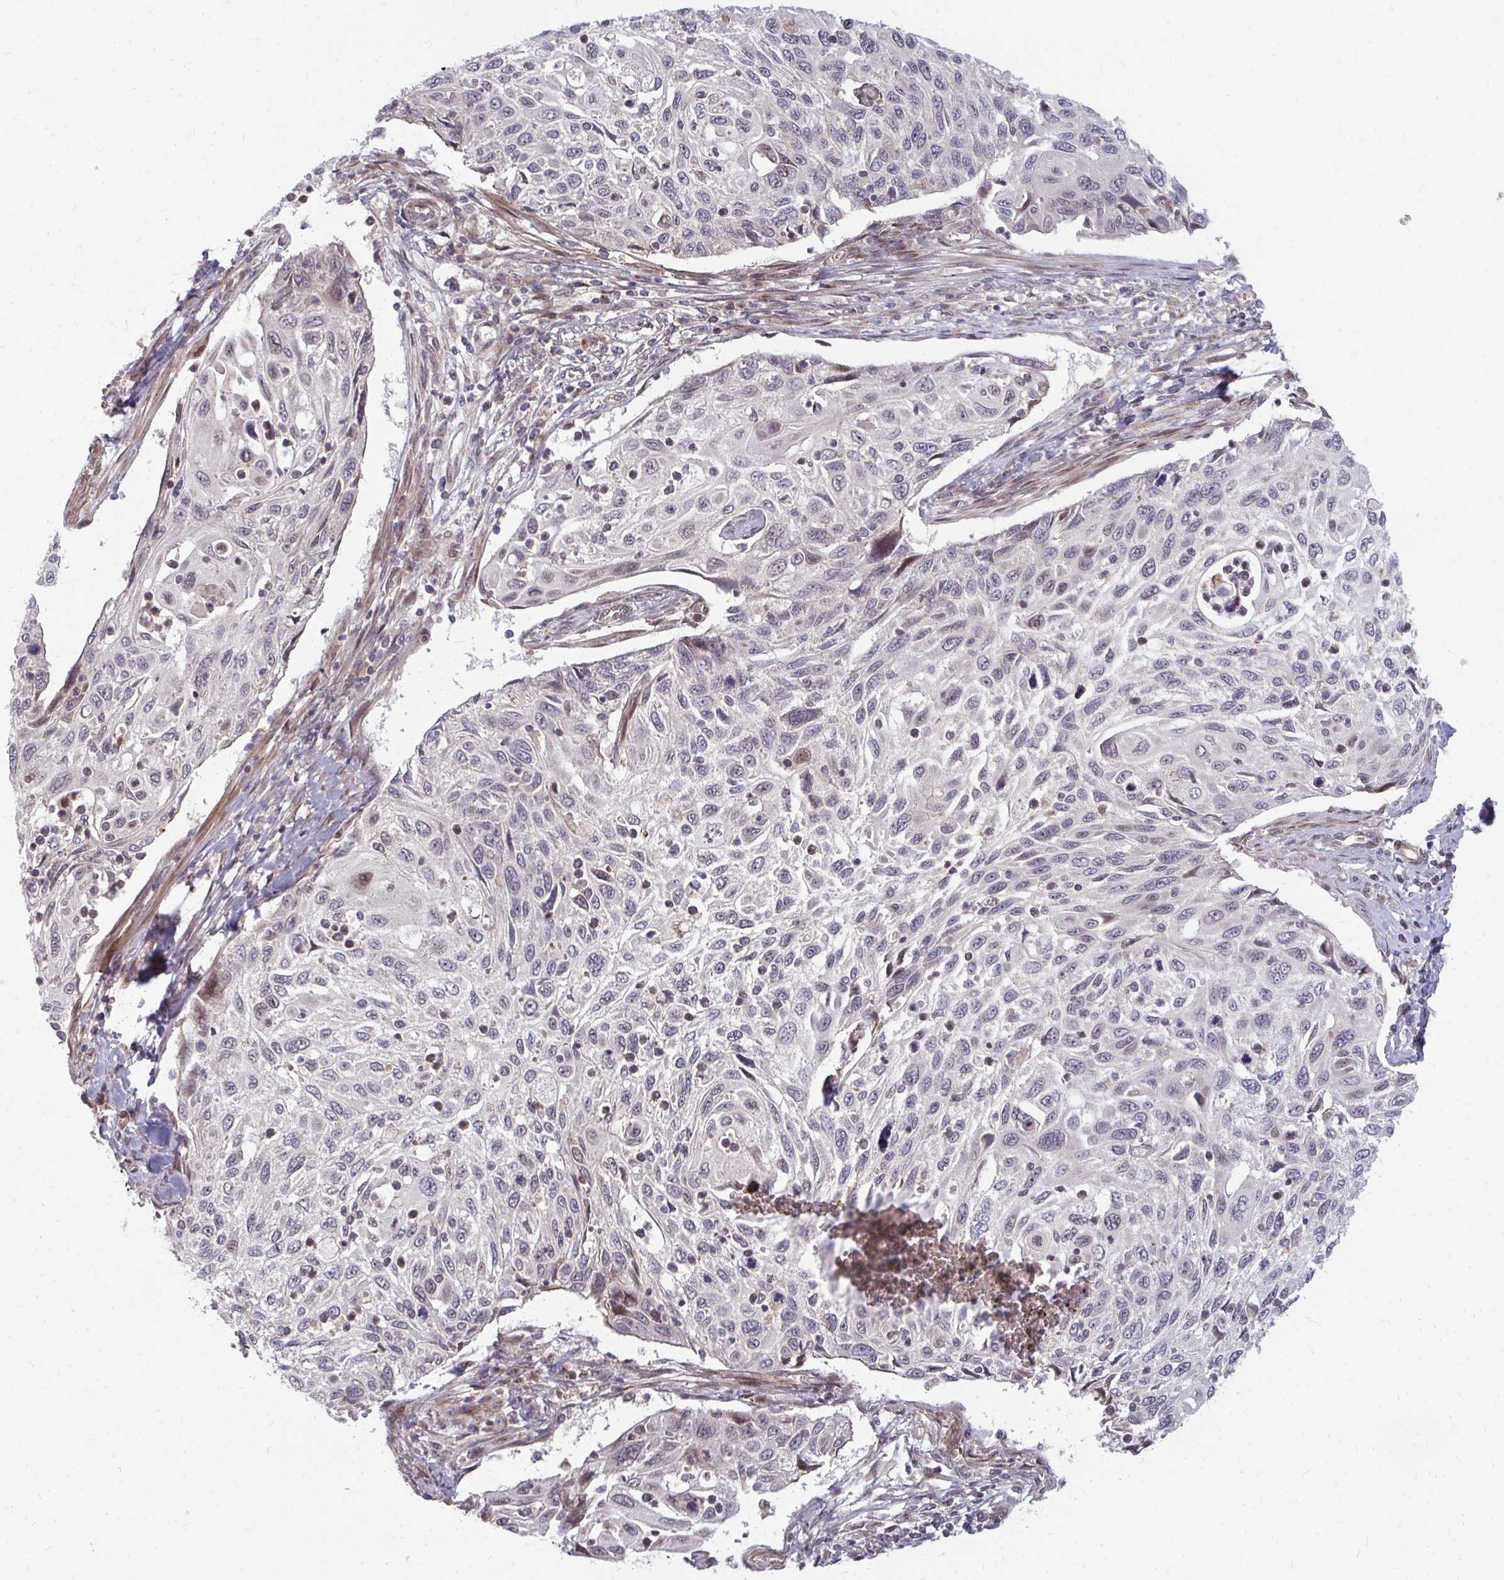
{"staining": {"intensity": "negative", "quantity": "none", "location": "none"}, "tissue": "cervical cancer", "cell_type": "Tumor cells", "image_type": "cancer", "snomed": [{"axis": "morphology", "description": "Squamous cell carcinoma, NOS"}, {"axis": "topography", "description": "Cervix"}], "caption": "Human squamous cell carcinoma (cervical) stained for a protein using immunohistochemistry shows no expression in tumor cells.", "gene": "ZNF285", "patient": {"sex": "female", "age": 70}}